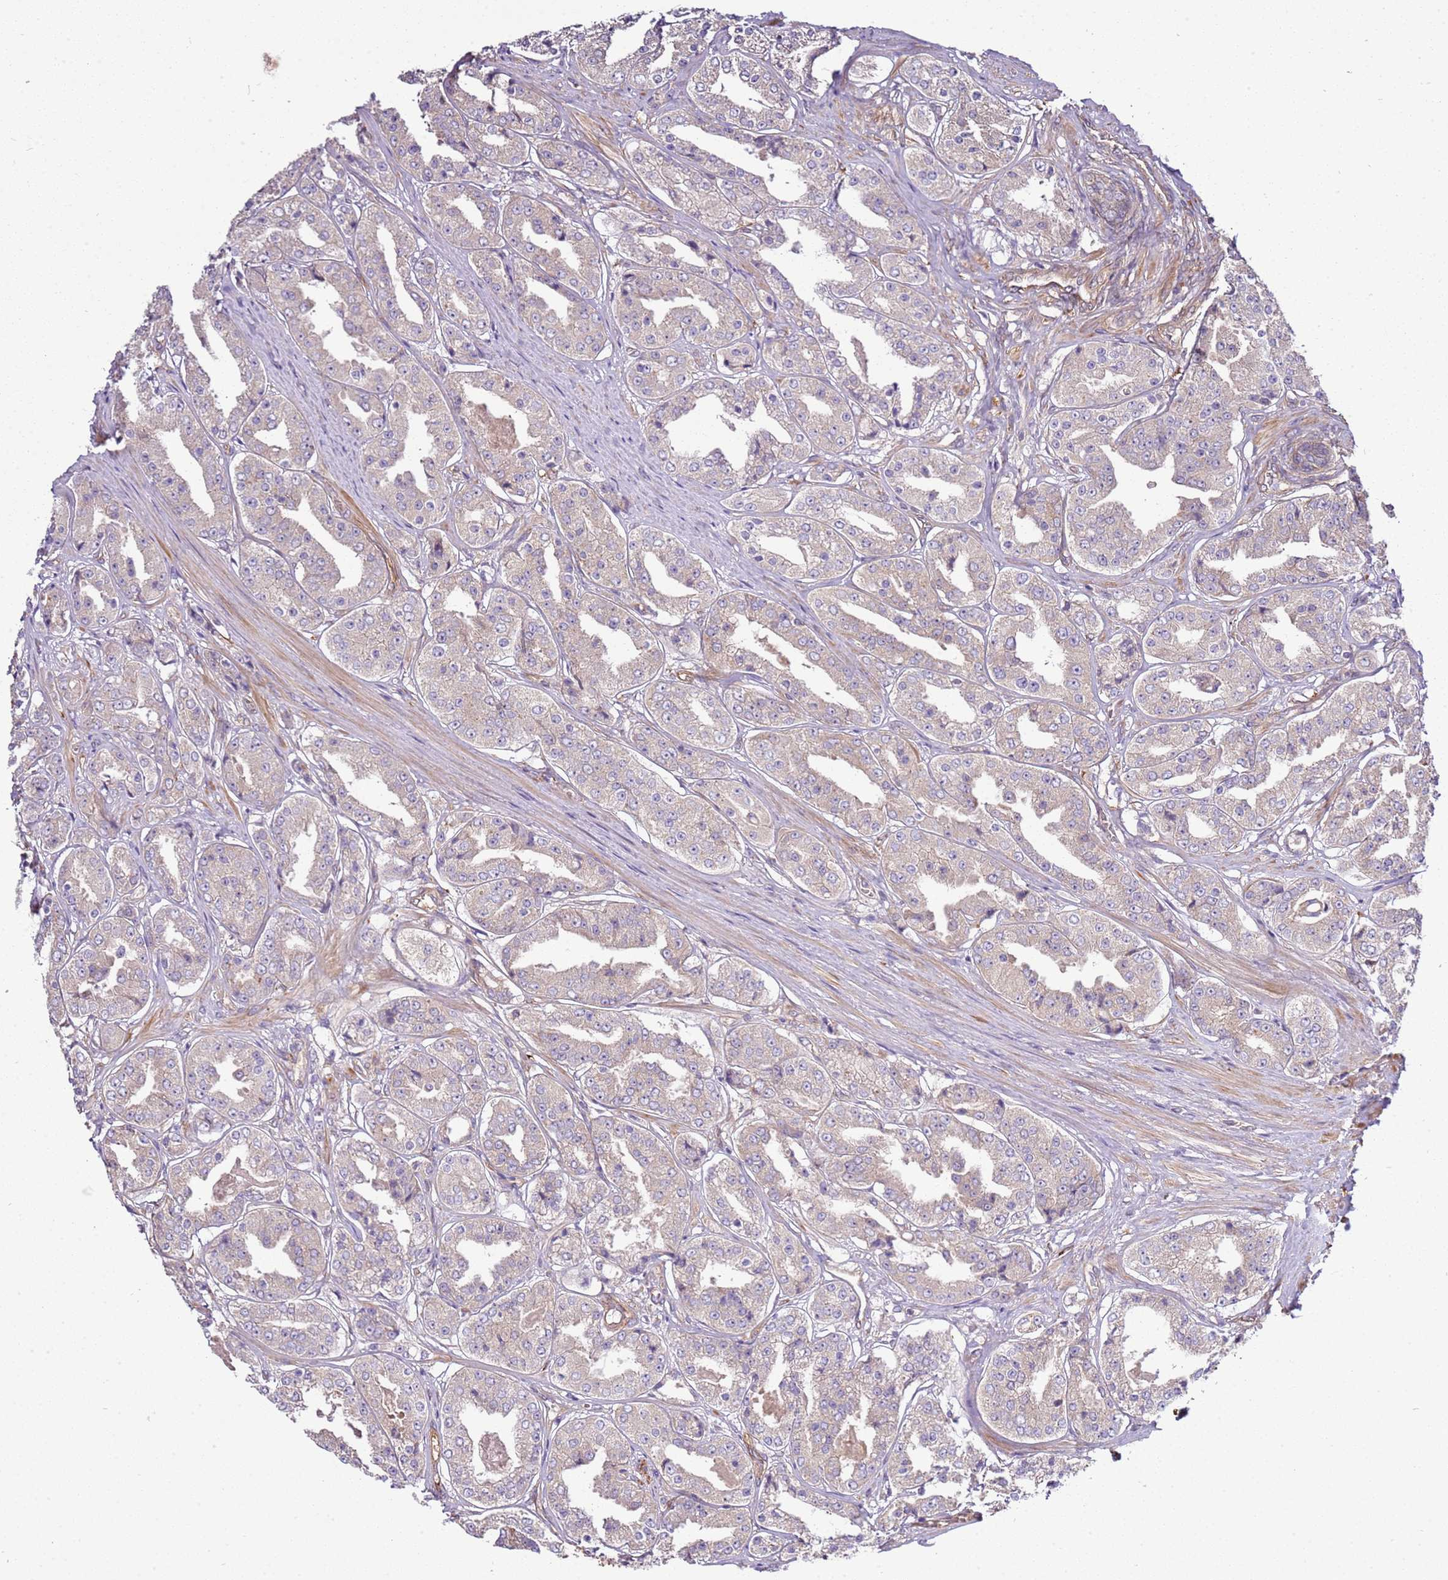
{"staining": {"intensity": "weak", "quantity": "<25%", "location": "cytoplasmic/membranous"}, "tissue": "prostate cancer", "cell_type": "Tumor cells", "image_type": "cancer", "snomed": [{"axis": "morphology", "description": "Adenocarcinoma, High grade"}, {"axis": "topography", "description": "Prostate"}], "caption": "This histopathology image is of adenocarcinoma (high-grade) (prostate) stained with immunohistochemistry to label a protein in brown with the nuclei are counter-stained blue. There is no staining in tumor cells.", "gene": "GNL1", "patient": {"sex": "male", "age": 63}}